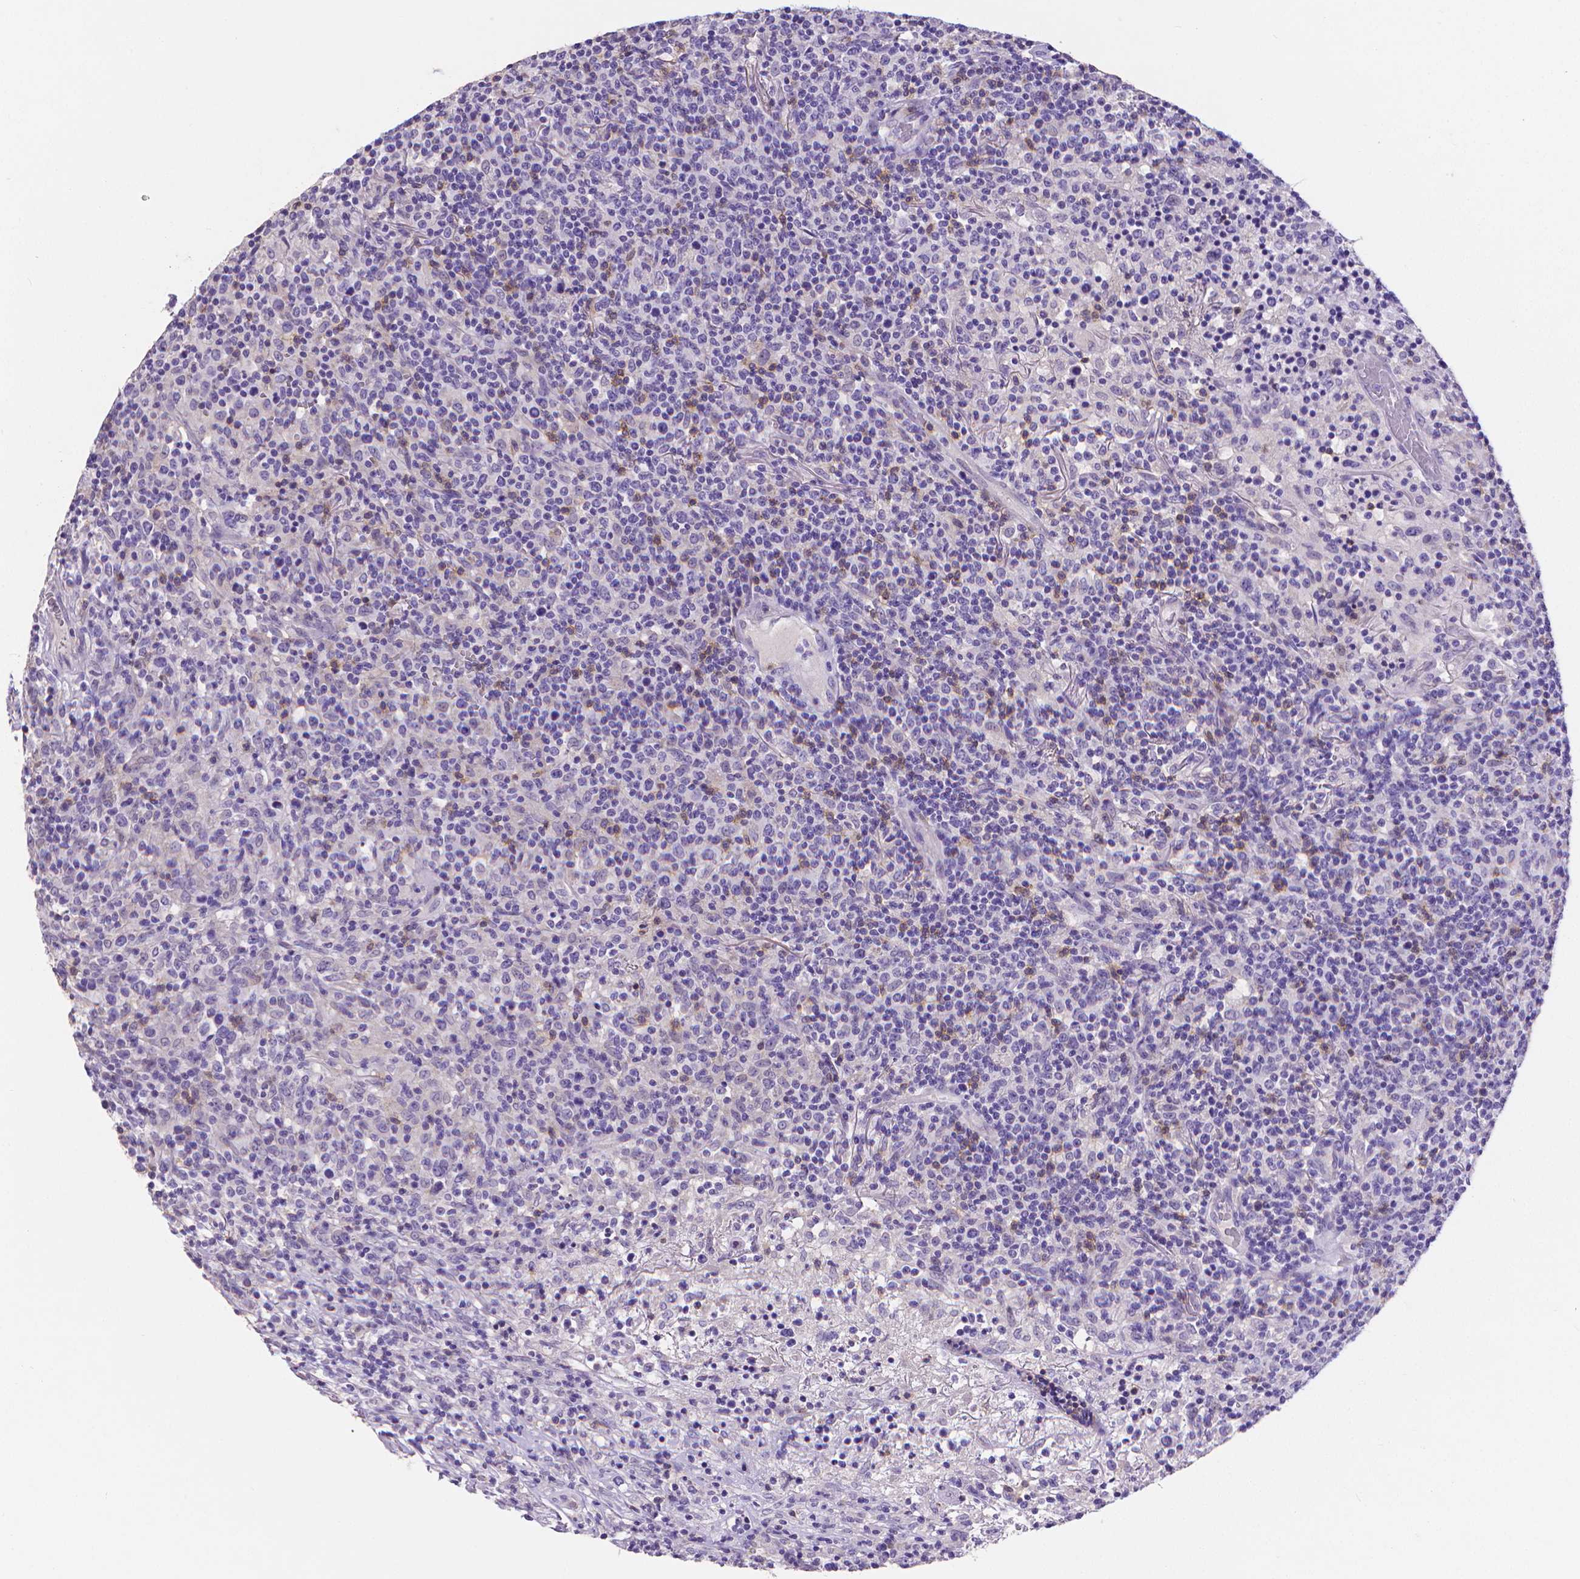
{"staining": {"intensity": "negative", "quantity": "none", "location": "none"}, "tissue": "lymphoma", "cell_type": "Tumor cells", "image_type": "cancer", "snomed": [{"axis": "morphology", "description": "Malignant lymphoma, non-Hodgkin's type, High grade"}, {"axis": "topography", "description": "Lung"}], "caption": "High power microscopy image of an IHC histopathology image of malignant lymphoma, non-Hodgkin's type (high-grade), revealing no significant positivity in tumor cells.", "gene": "CD4", "patient": {"sex": "male", "age": 79}}